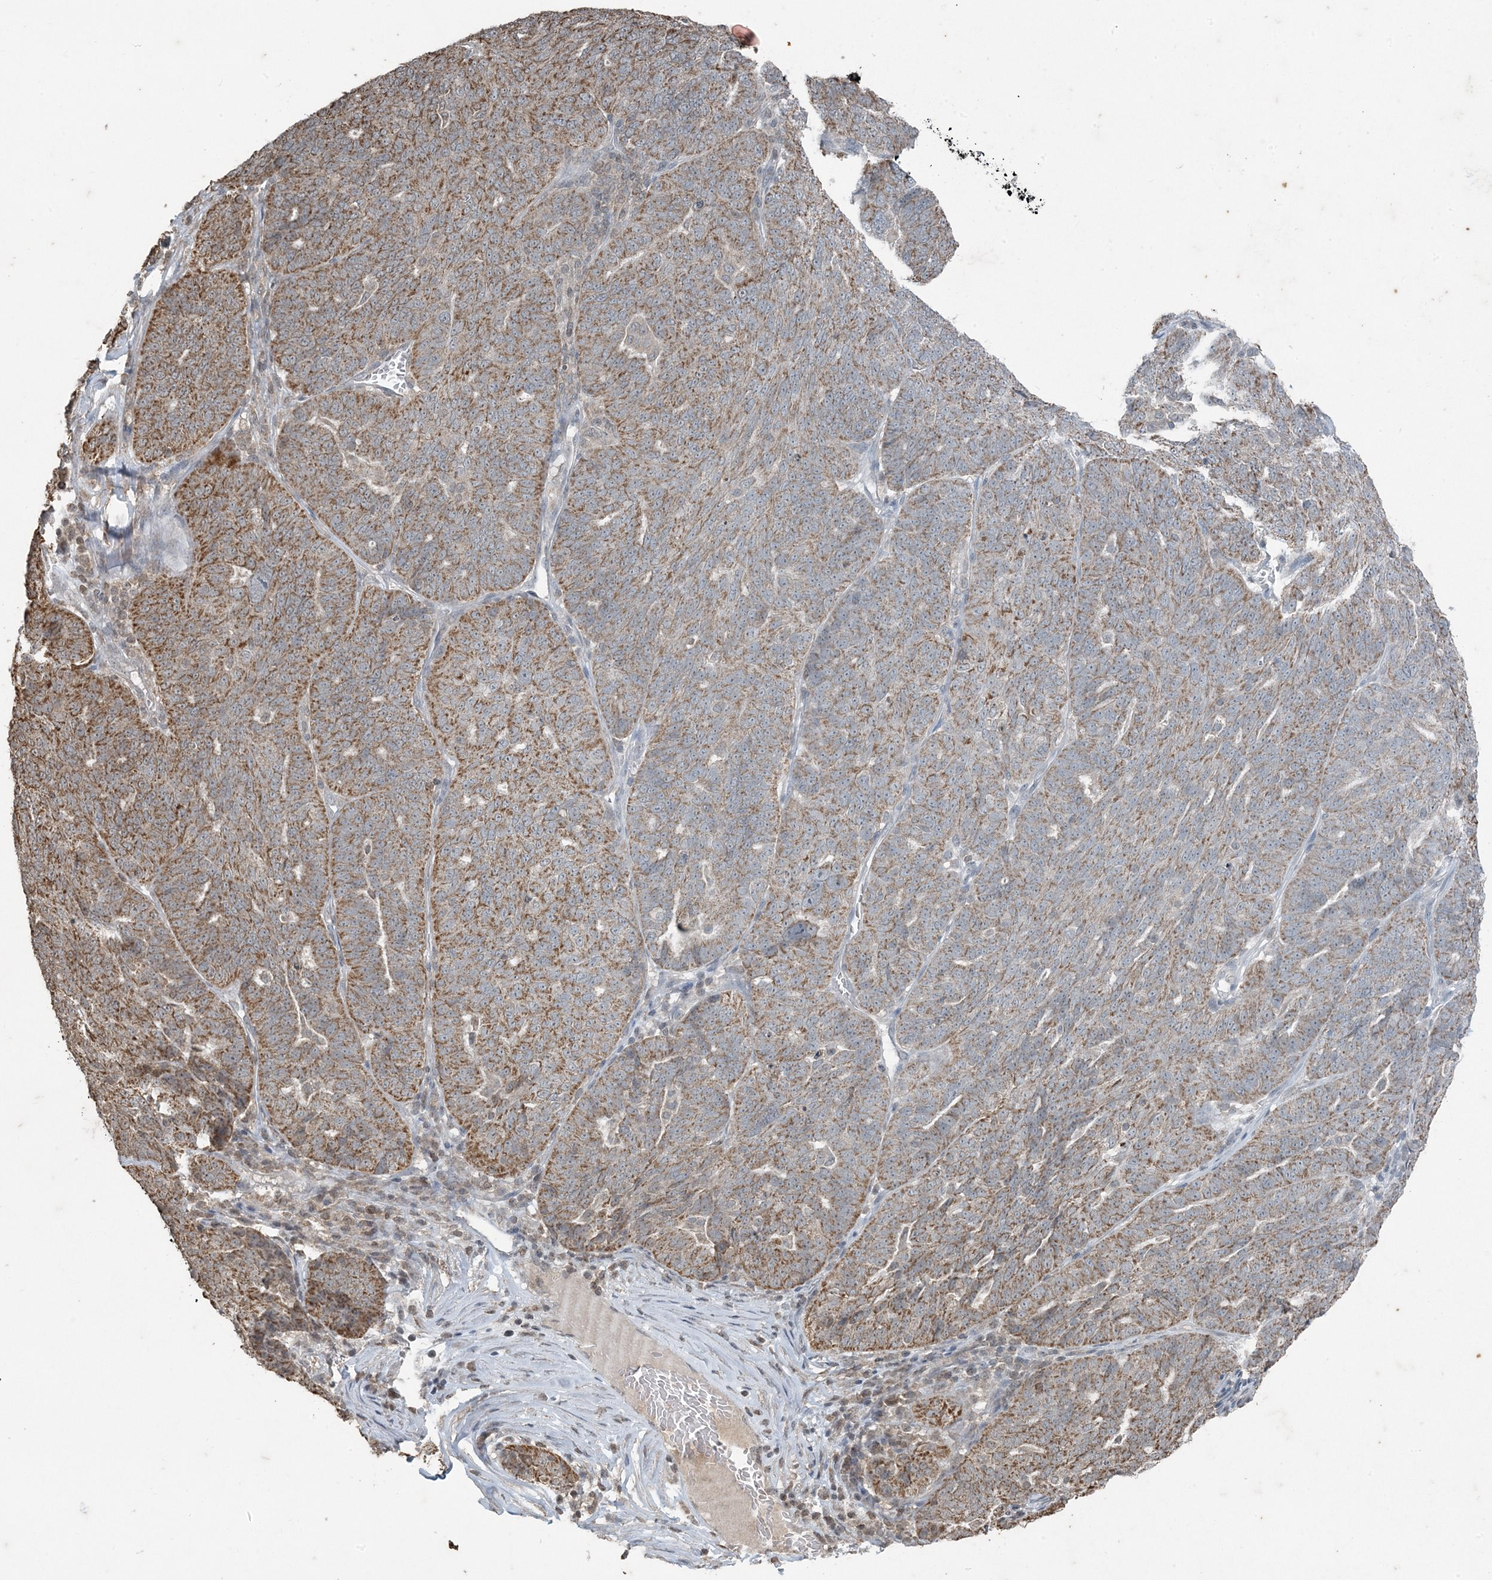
{"staining": {"intensity": "moderate", "quantity": ">75%", "location": "cytoplasmic/membranous"}, "tissue": "ovarian cancer", "cell_type": "Tumor cells", "image_type": "cancer", "snomed": [{"axis": "morphology", "description": "Cystadenocarcinoma, serous, NOS"}, {"axis": "topography", "description": "Ovary"}], "caption": "This is an image of immunohistochemistry staining of ovarian cancer, which shows moderate expression in the cytoplasmic/membranous of tumor cells.", "gene": "GNL1", "patient": {"sex": "female", "age": 59}}